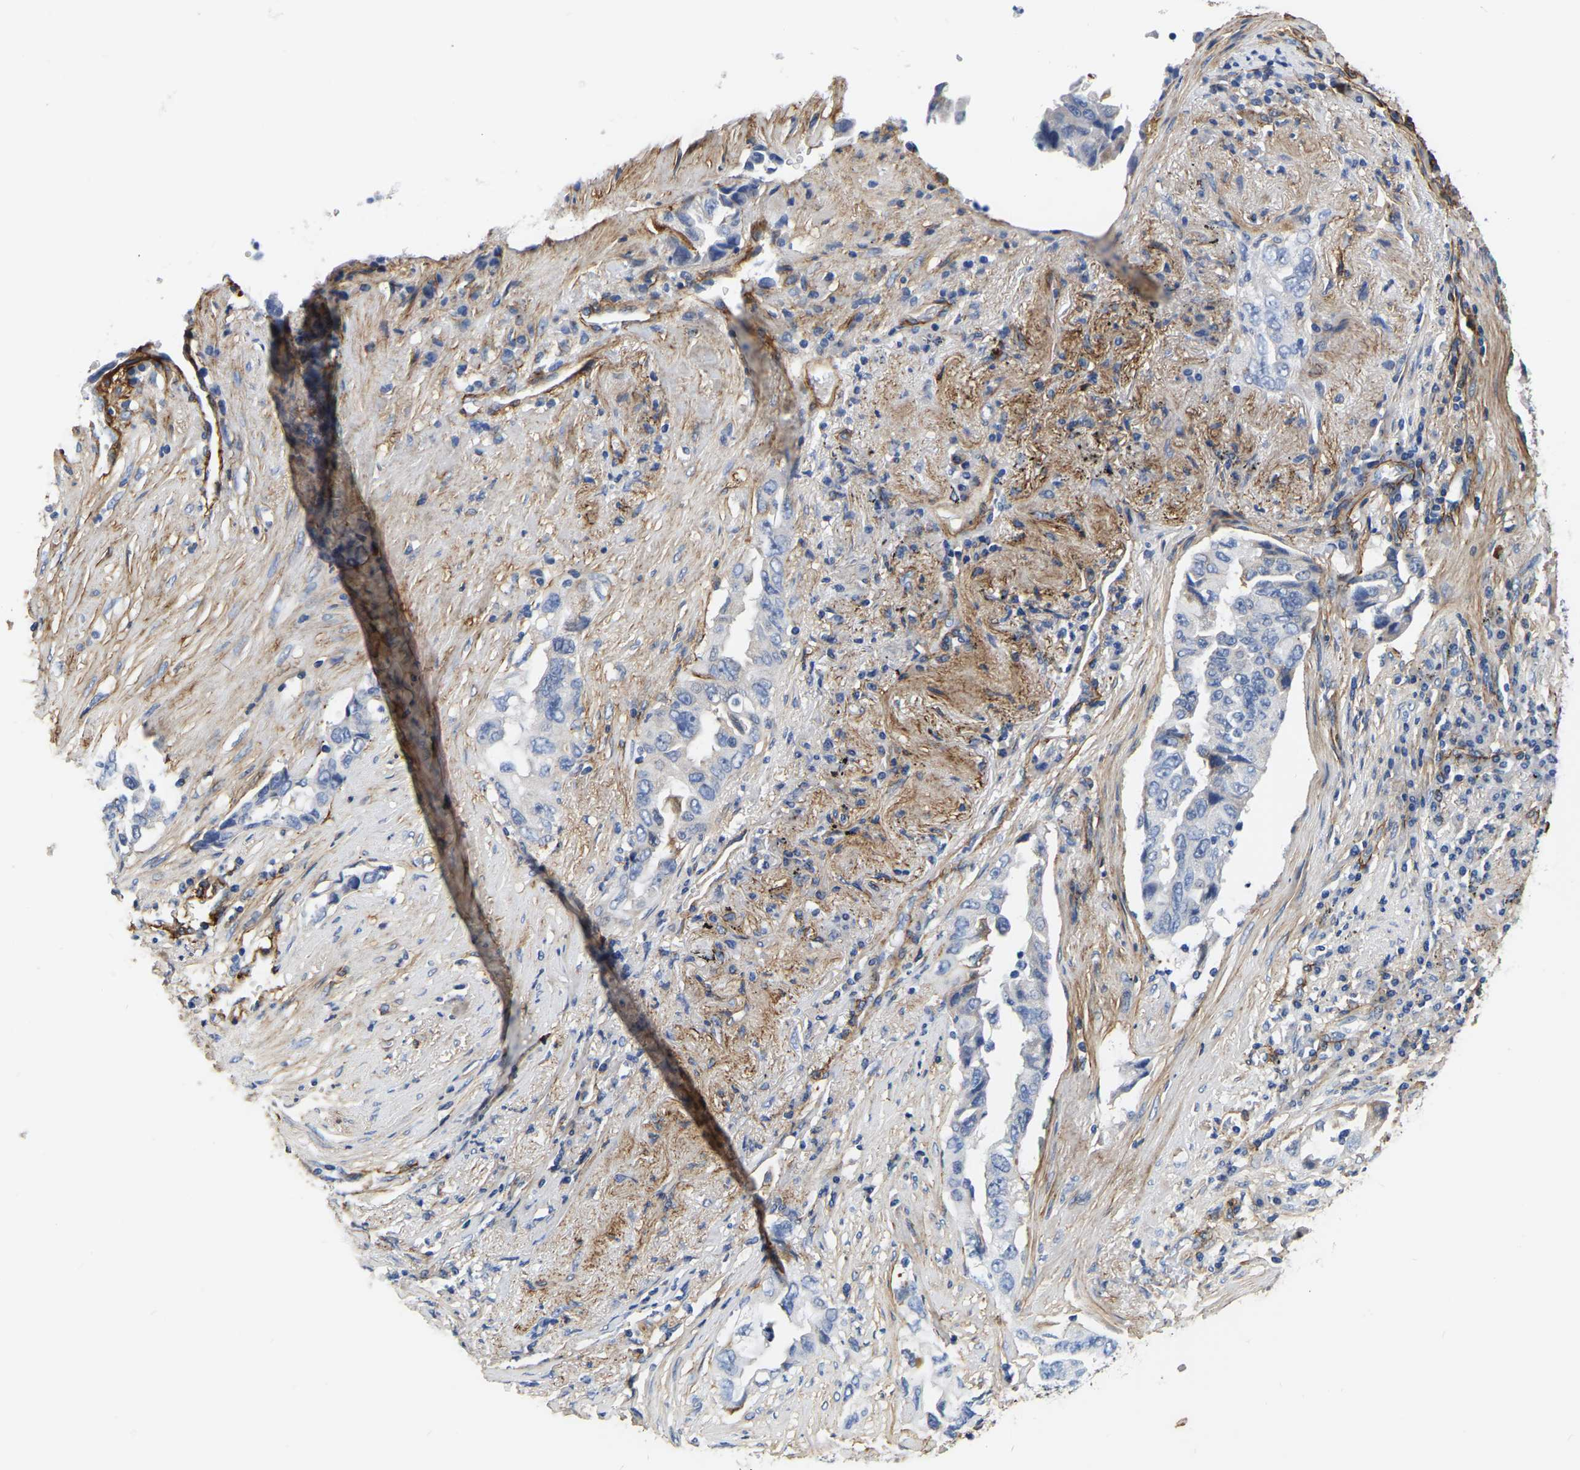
{"staining": {"intensity": "negative", "quantity": "none", "location": "none"}, "tissue": "lung cancer", "cell_type": "Tumor cells", "image_type": "cancer", "snomed": [{"axis": "morphology", "description": "Adenocarcinoma, NOS"}, {"axis": "topography", "description": "Lung"}], "caption": "This is an immunohistochemistry photomicrograph of human lung adenocarcinoma. There is no expression in tumor cells.", "gene": "COL6A1", "patient": {"sex": "female", "age": 51}}